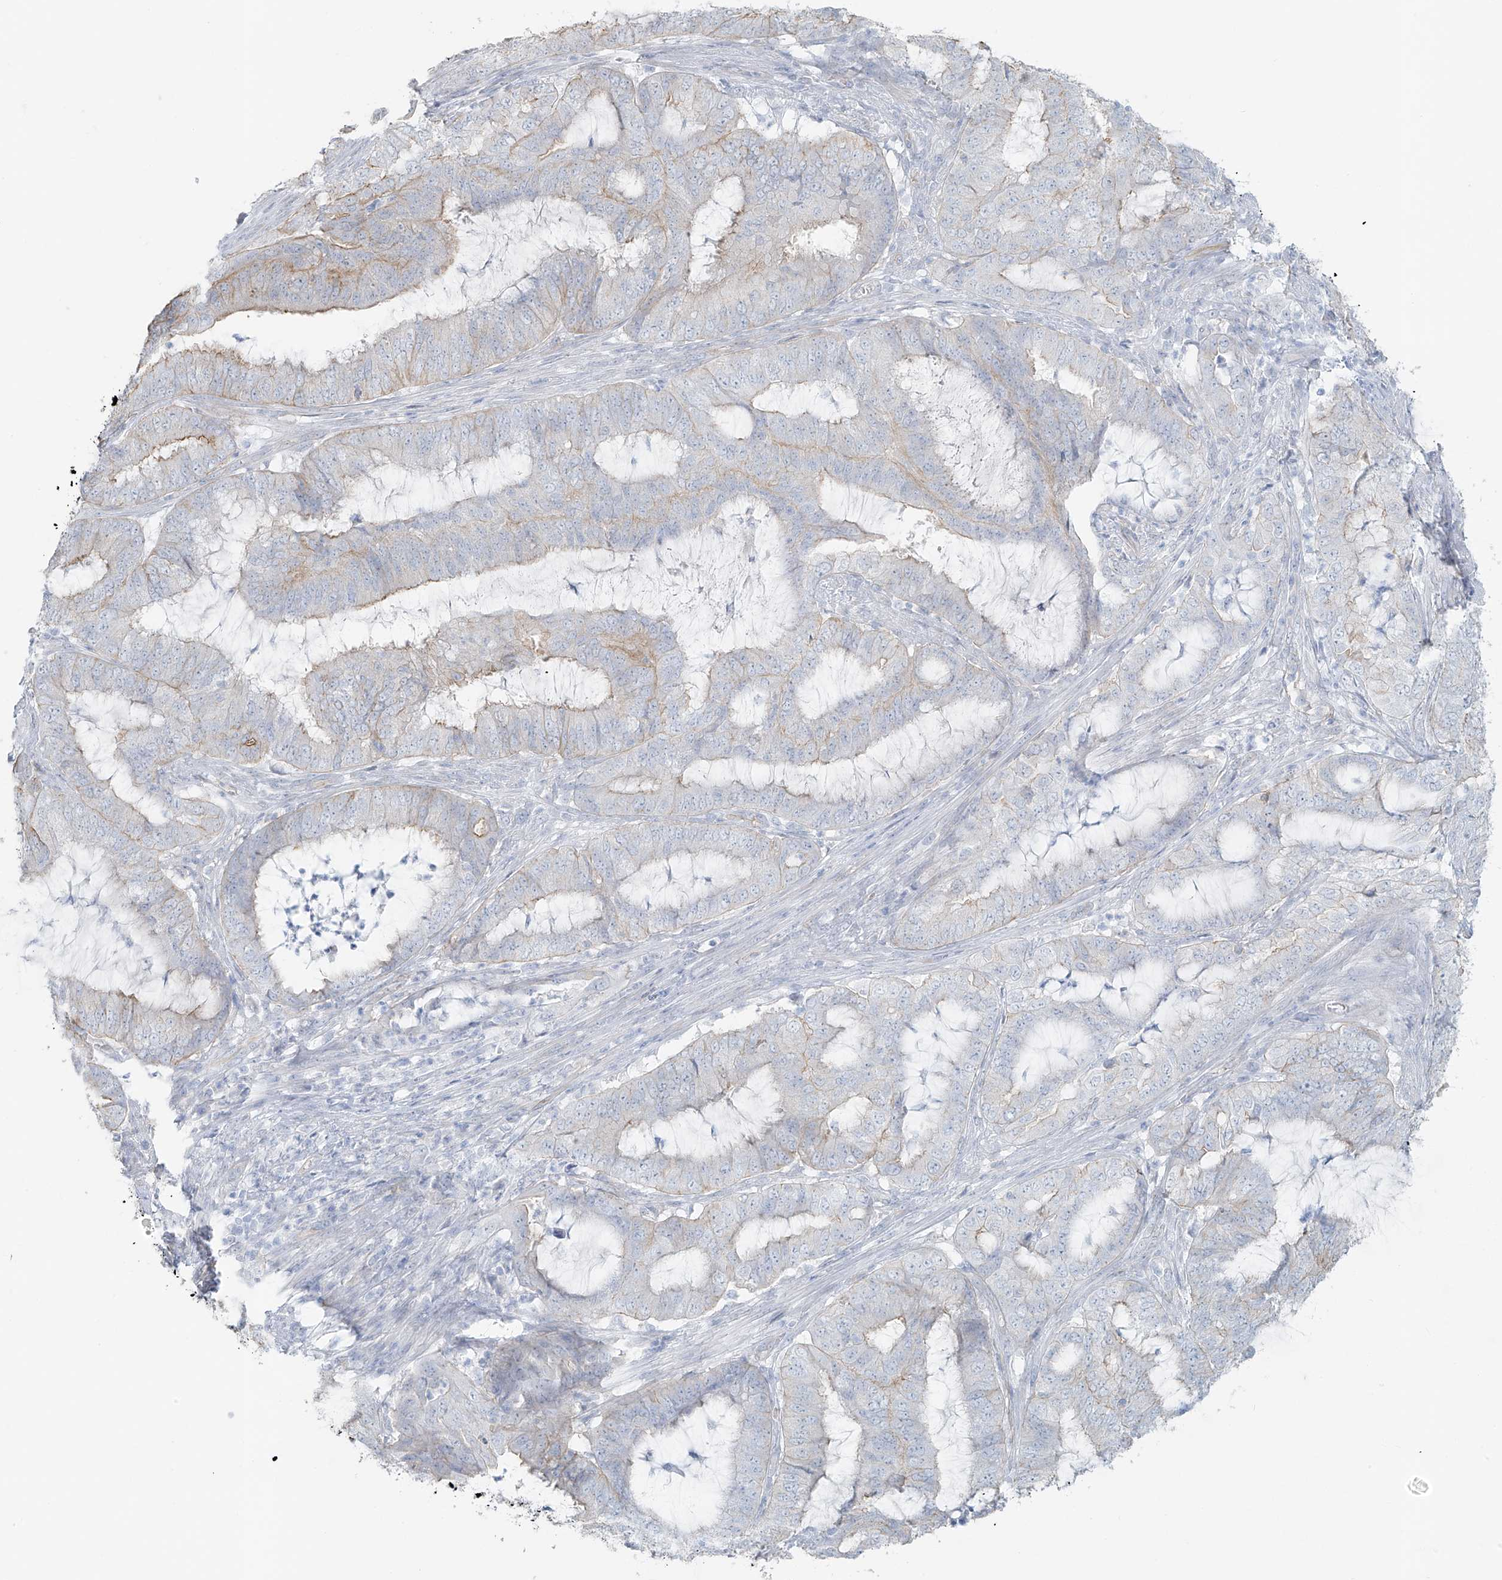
{"staining": {"intensity": "negative", "quantity": "none", "location": "none"}, "tissue": "endometrial cancer", "cell_type": "Tumor cells", "image_type": "cancer", "snomed": [{"axis": "morphology", "description": "Adenocarcinoma, NOS"}, {"axis": "topography", "description": "Endometrium"}], "caption": "Immunohistochemical staining of adenocarcinoma (endometrial) demonstrates no significant positivity in tumor cells.", "gene": "TUBE1", "patient": {"sex": "female", "age": 51}}